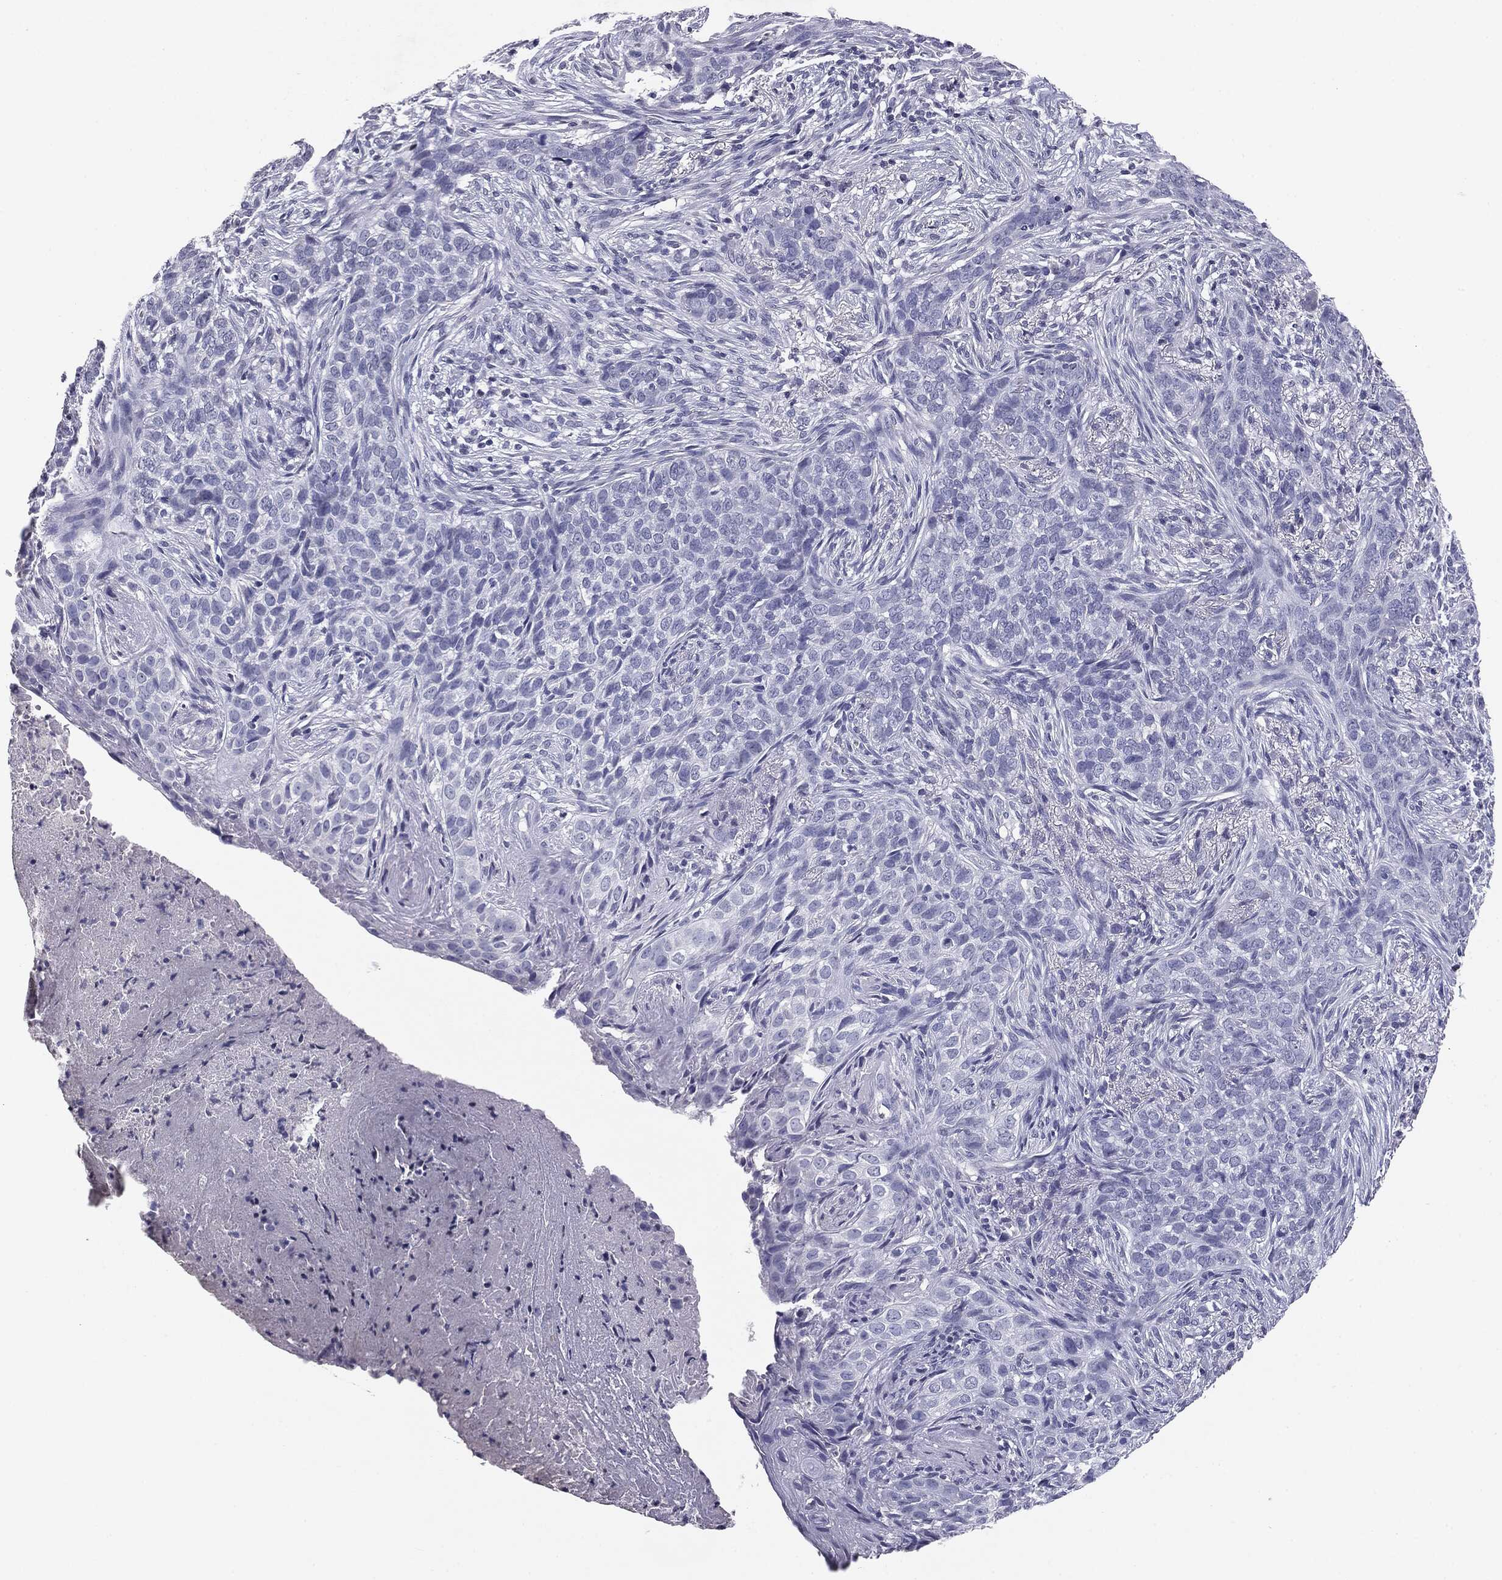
{"staining": {"intensity": "negative", "quantity": "none", "location": "none"}, "tissue": "skin cancer", "cell_type": "Tumor cells", "image_type": "cancer", "snomed": [{"axis": "morphology", "description": "Squamous cell carcinoma, NOS"}, {"axis": "topography", "description": "Skin"}], "caption": "The immunohistochemistry (IHC) image has no significant staining in tumor cells of squamous cell carcinoma (skin) tissue.", "gene": "SERPINB4", "patient": {"sex": "male", "age": 88}}